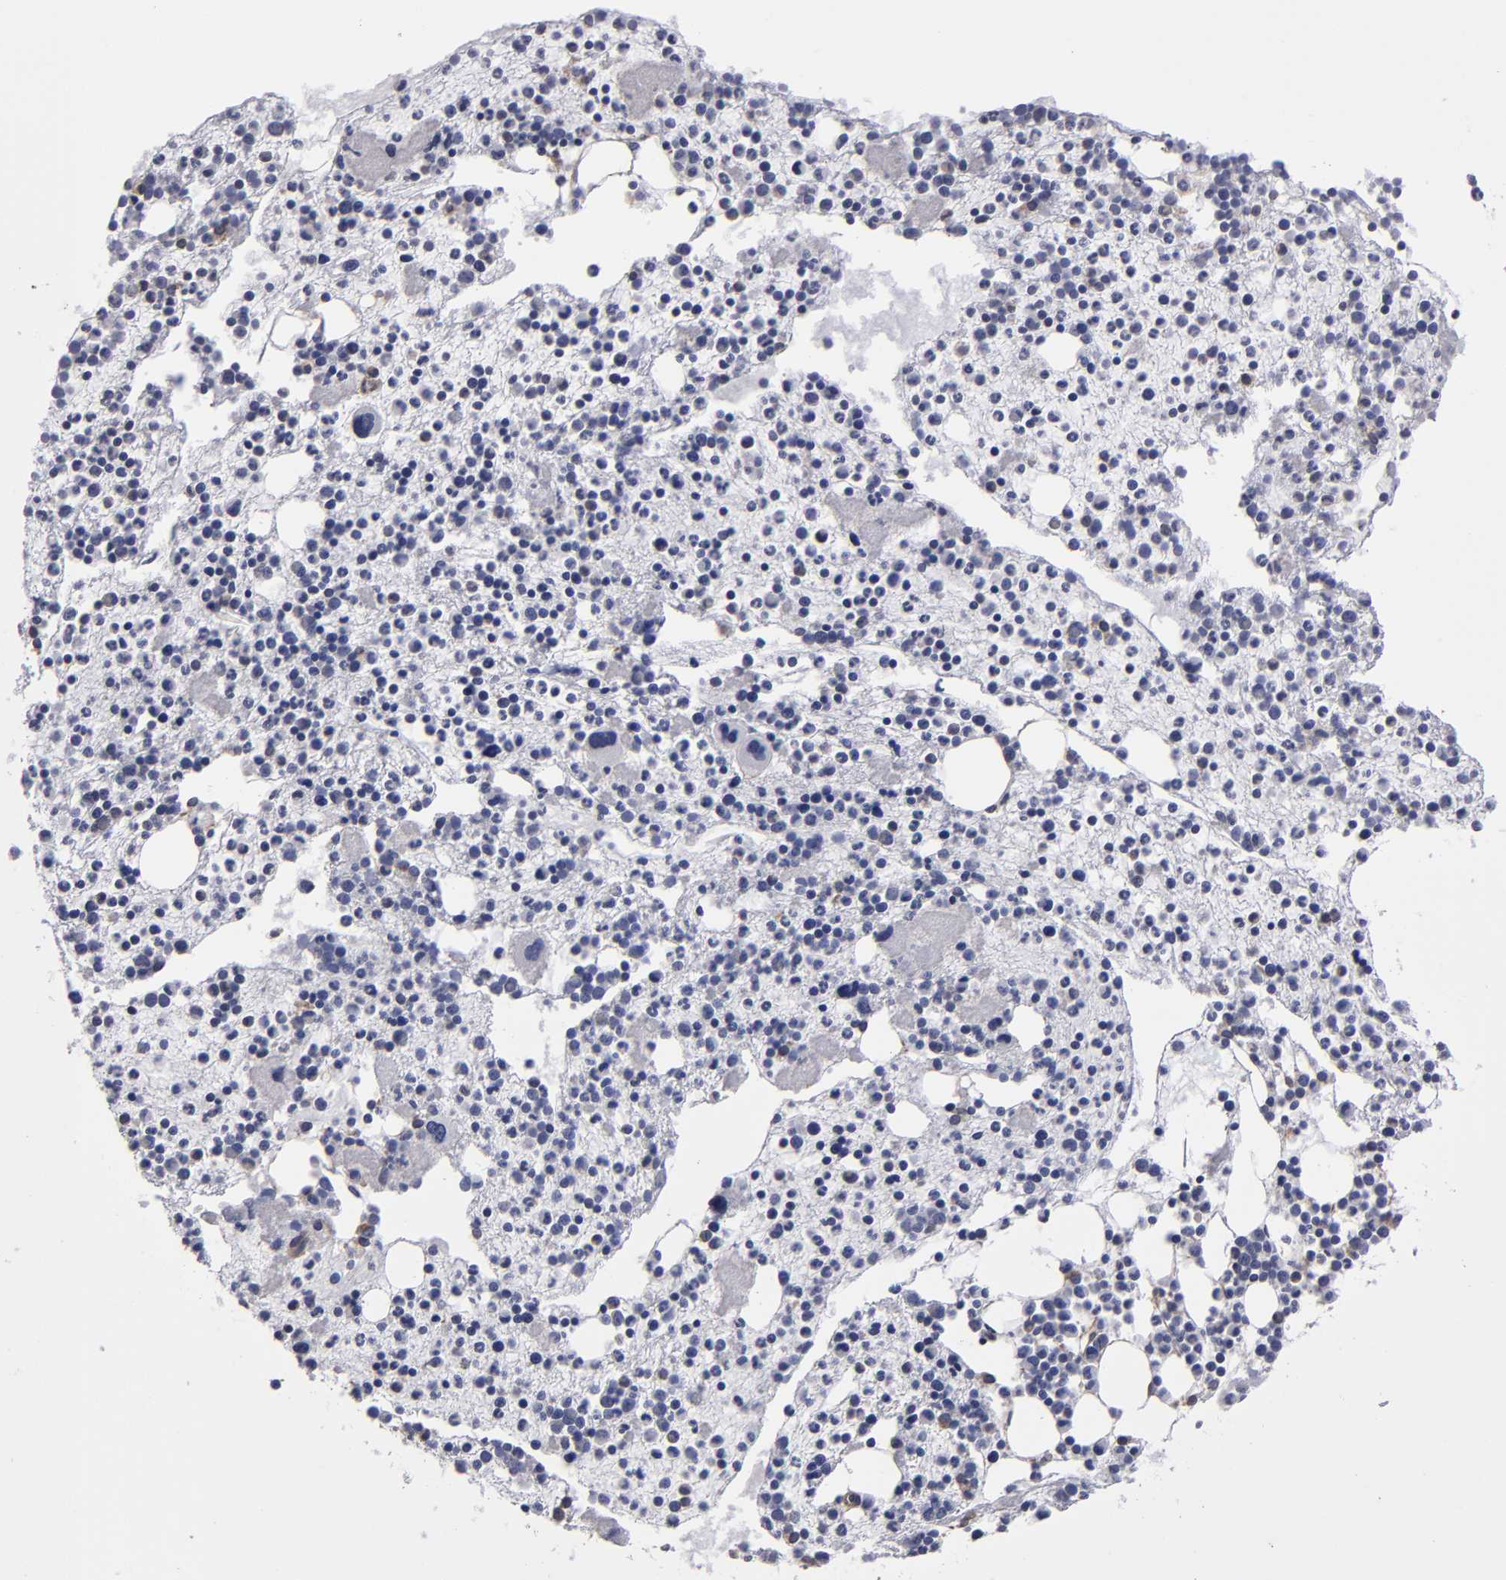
{"staining": {"intensity": "negative", "quantity": "none", "location": "none"}, "tissue": "bone marrow", "cell_type": "Hematopoietic cells", "image_type": "normal", "snomed": [{"axis": "morphology", "description": "Normal tissue, NOS"}, {"axis": "topography", "description": "Bone marrow"}], "caption": "Immunohistochemistry histopathology image of benign bone marrow stained for a protein (brown), which displays no positivity in hematopoietic cells.", "gene": "NDRG2", "patient": {"sex": "male", "age": 15}}